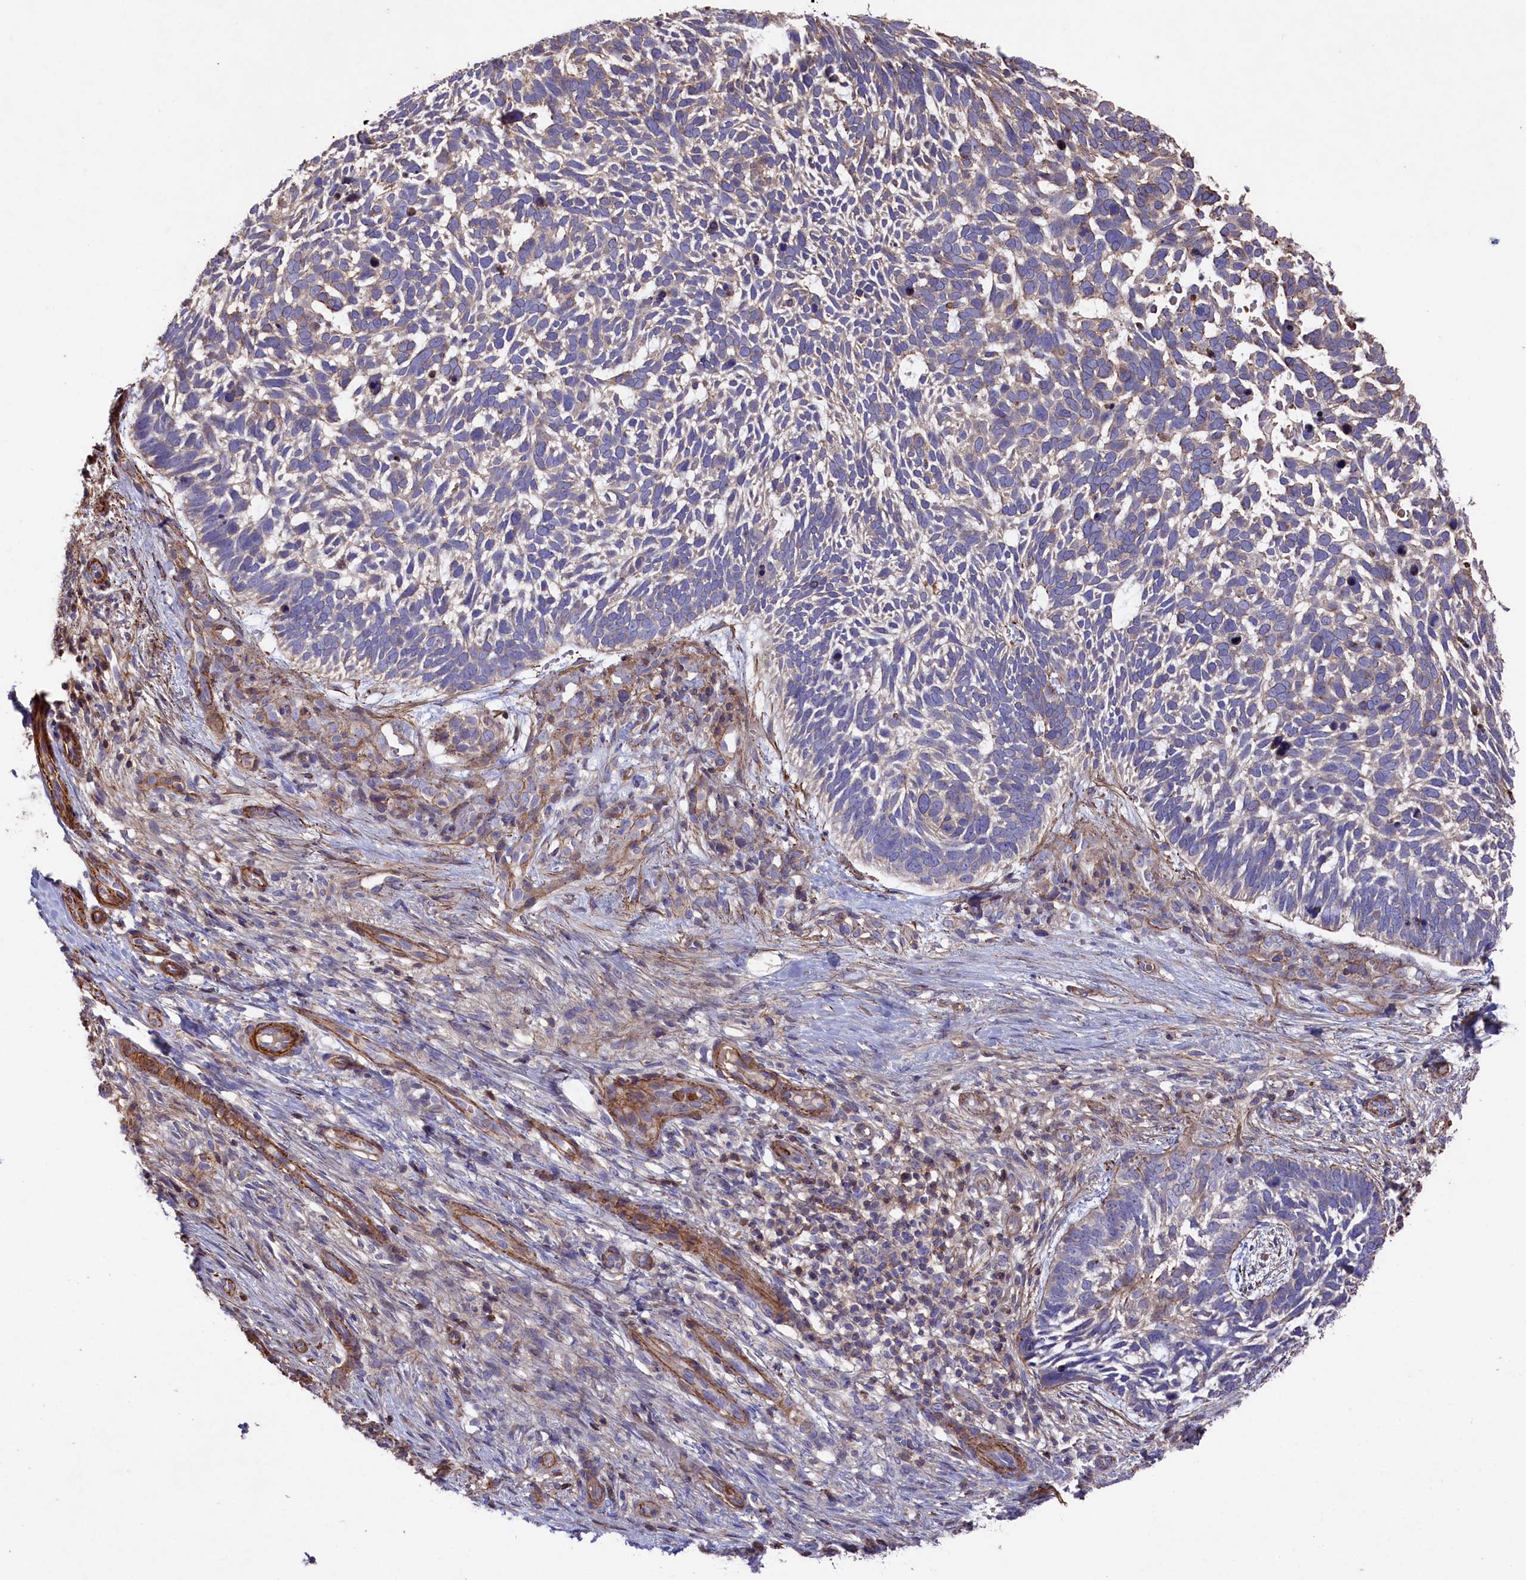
{"staining": {"intensity": "weak", "quantity": "<25%", "location": "cytoplasmic/membranous"}, "tissue": "skin cancer", "cell_type": "Tumor cells", "image_type": "cancer", "snomed": [{"axis": "morphology", "description": "Basal cell carcinoma"}, {"axis": "topography", "description": "Skin"}], "caption": "This is an immunohistochemistry image of basal cell carcinoma (skin). There is no staining in tumor cells.", "gene": "RAPSN", "patient": {"sex": "male", "age": 88}}